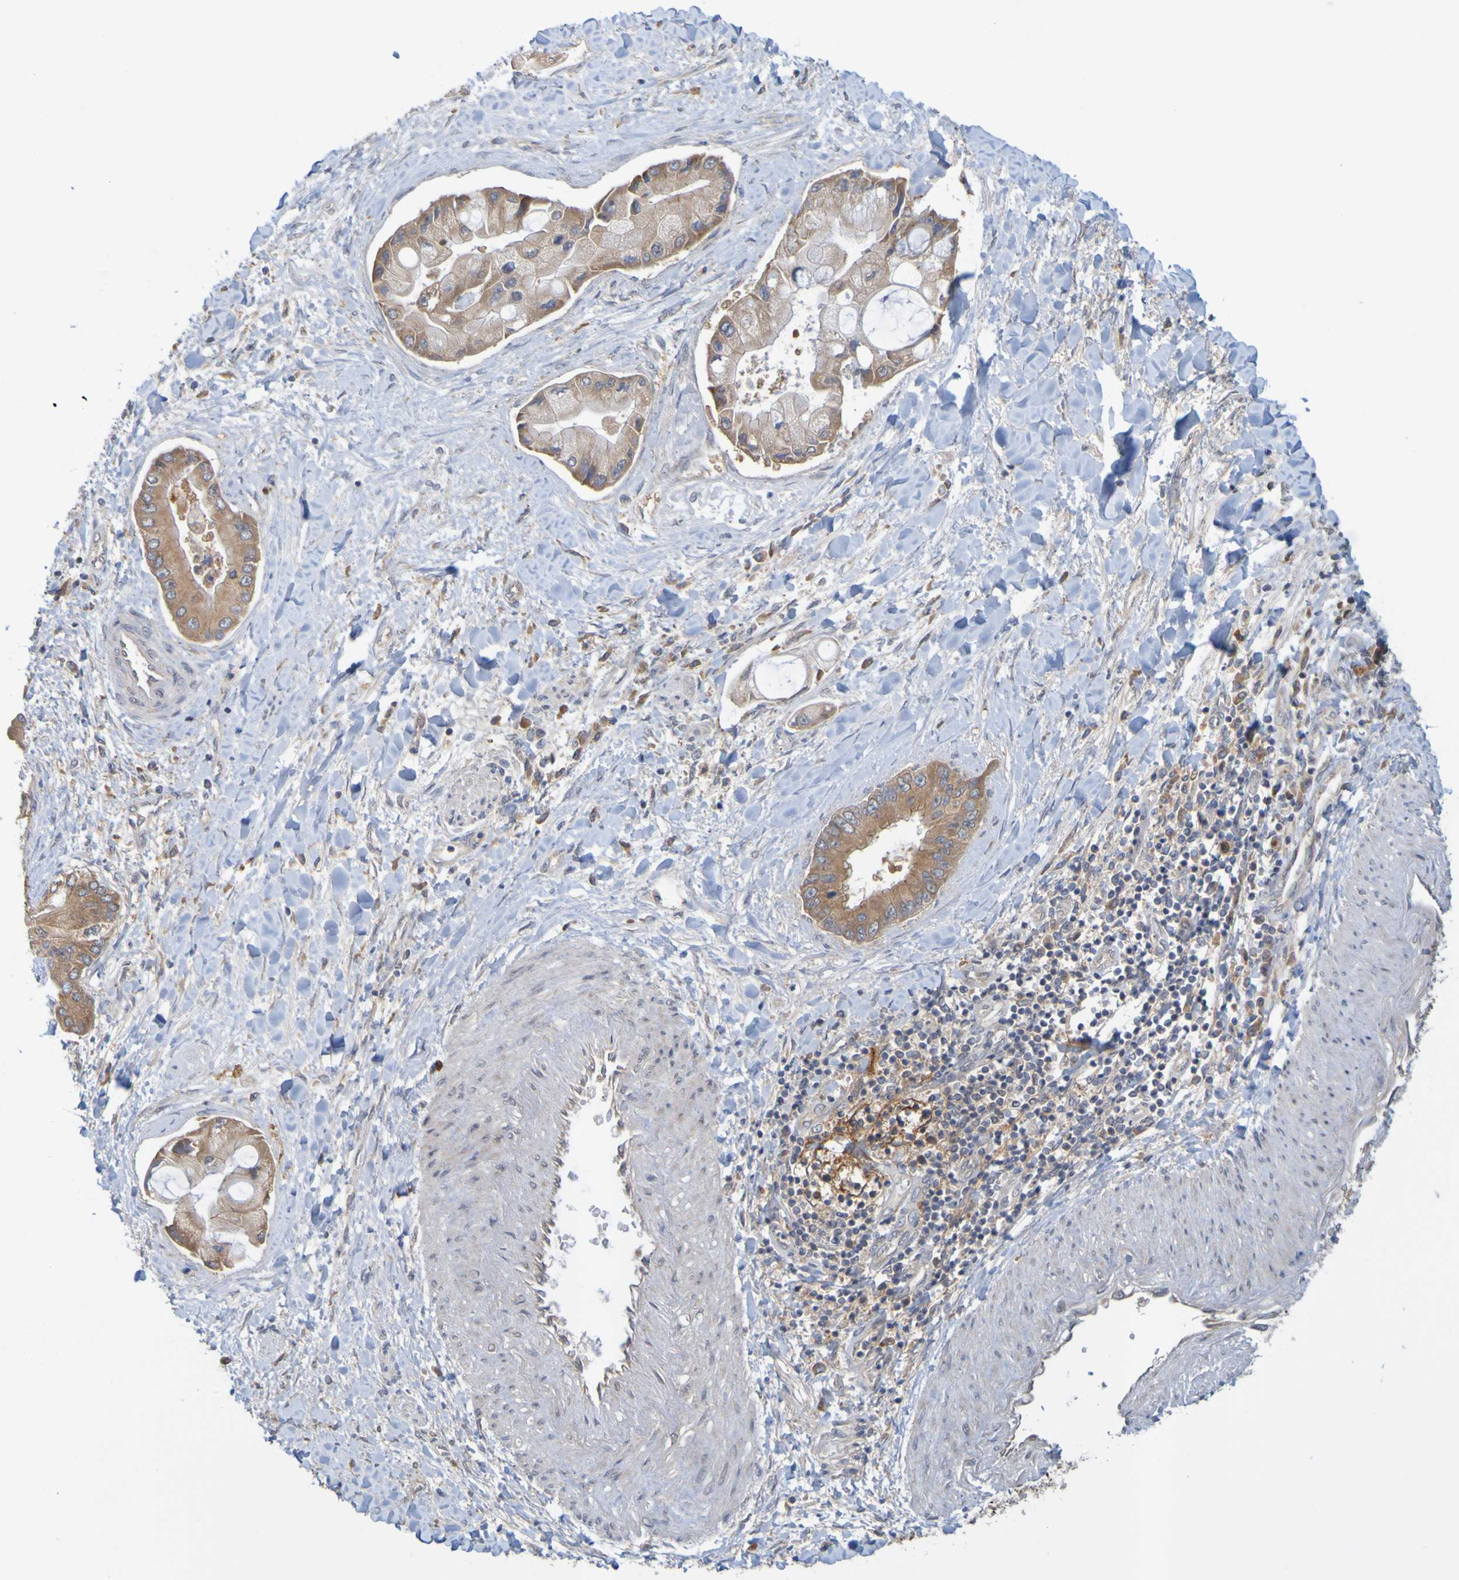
{"staining": {"intensity": "moderate", "quantity": ">75%", "location": "cytoplasmic/membranous"}, "tissue": "liver cancer", "cell_type": "Tumor cells", "image_type": "cancer", "snomed": [{"axis": "morphology", "description": "Cholangiocarcinoma"}, {"axis": "topography", "description": "Liver"}], "caption": "Human liver cancer stained with a protein marker exhibits moderate staining in tumor cells.", "gene": "NAV2", "patient": {"sex": "male", "age": 50}}